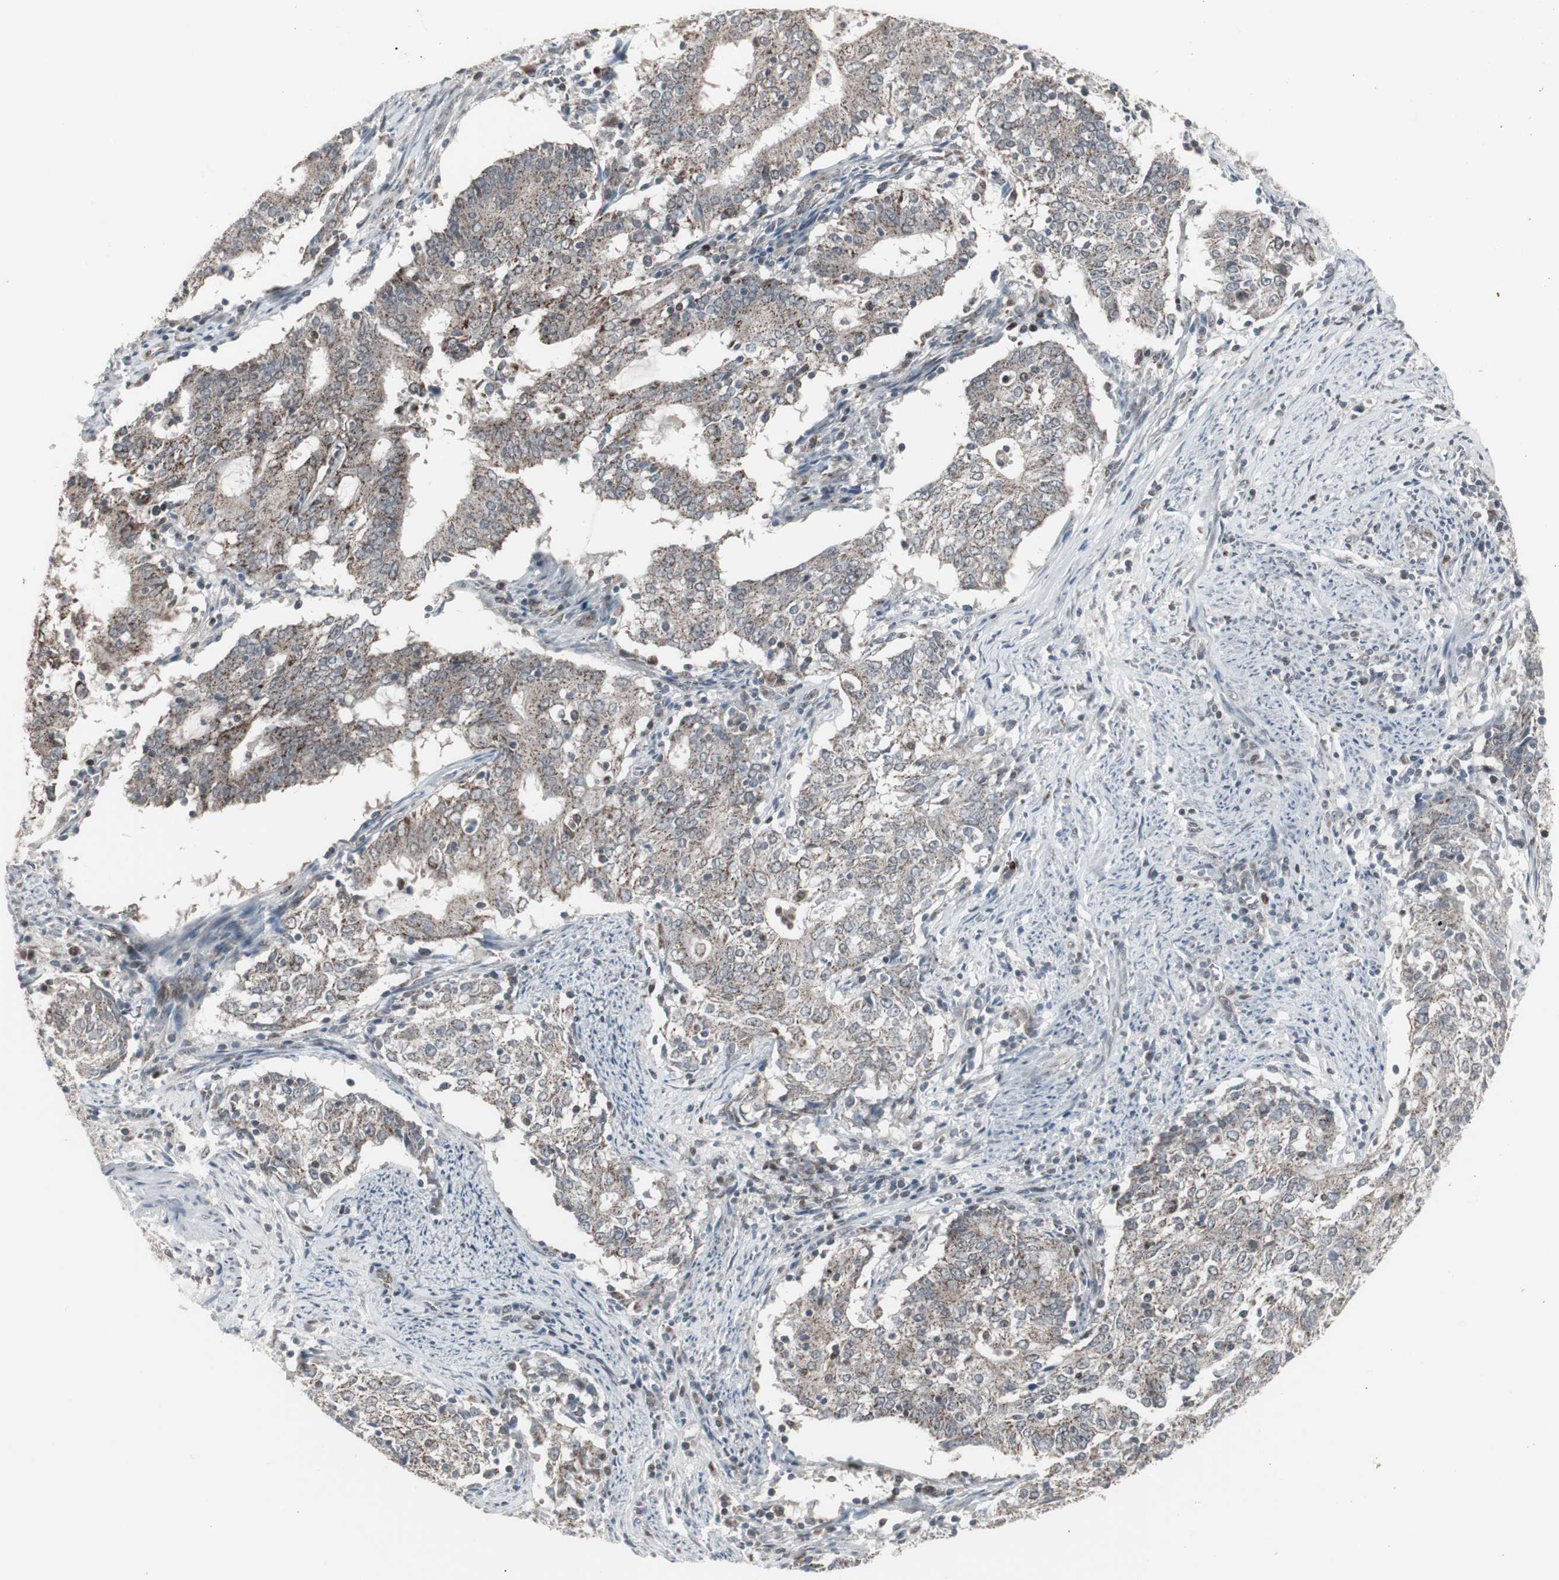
{"staining": {"intensity": "weak", "quantity": ">75%", "location": "cytoplasmic/membranous"}, "tissue": "cervical cancer", "cell_type": "Tumor cells", "image_type": "cancer", "snomed": [{"axis": "morphology", "description": "Adenocarcinoma, NOS"}, {"axis": "topography", "description": "Cervix"}], "caption": "Human cervical adenocarcinoma stained with a brown dye shows weak cytoplasmic/membranous positive positivity in approximately >75% of tumor cells.", "gene": "RXRA", "patient": {"sex": "female", "age": 44}}